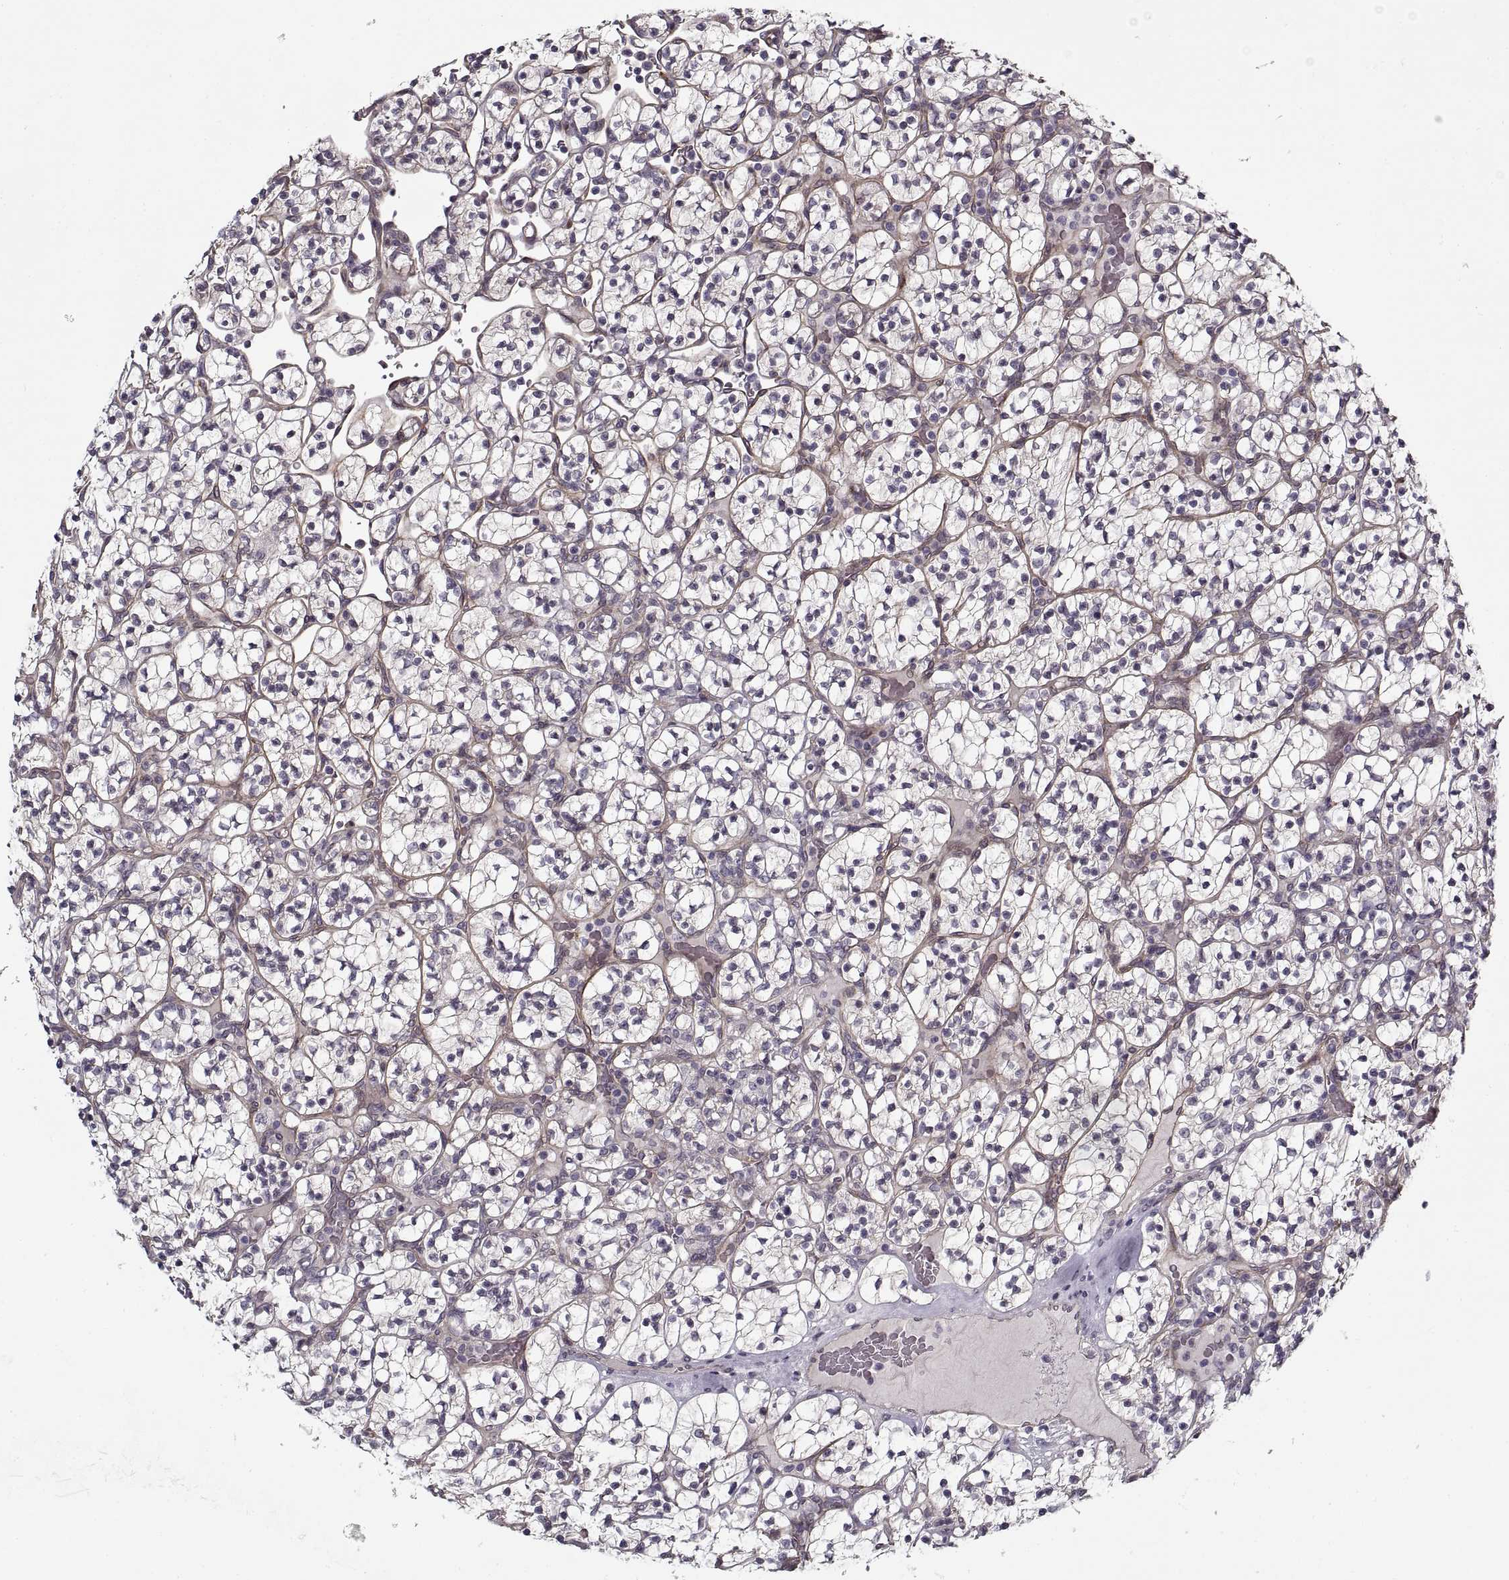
{"staining": {"intensity": "negative", "quantity": "none", "location": "none"}, "tissue": "renal cancer", "cell_type": "Tumor cells", "image_type": "cancer", "snomed": [{"axis": "morphology", "description": "Adenocarcinoma, NOS"}, {"axis": "topography", "description": "Kidney"}], "caption": "This is an IHC photomicrograph of adenocarcinoma (renal). There is no positivity in tumor cells.", "gene": "LAMB2", "patient": {"sex": "female", "age": 89}}